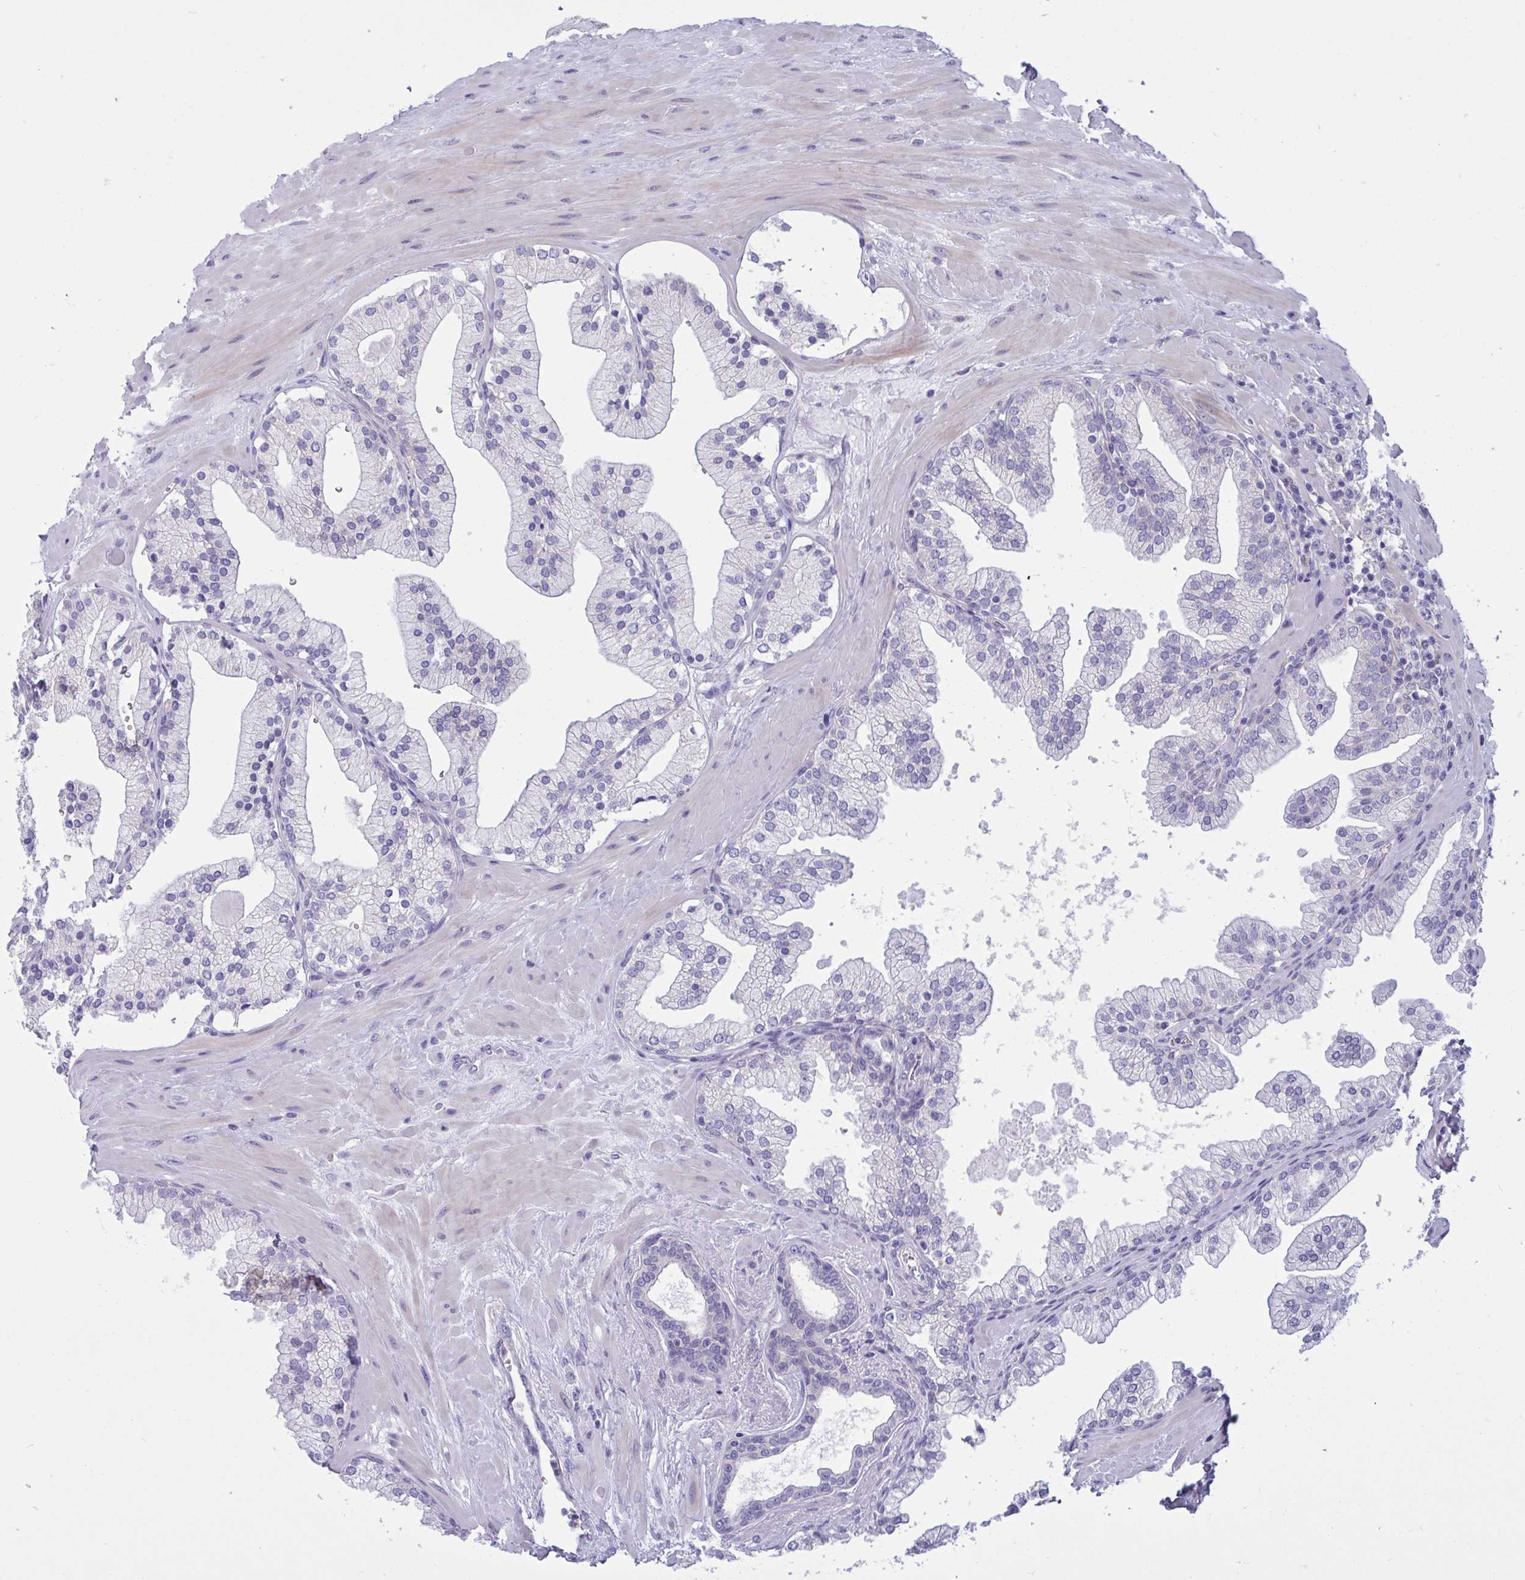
{"staining": {"intensity": "negative", "quantity": "none", "location": "none"}, "tissue": "prostate", "cell_type": "Glandular cells", "image_type": "normal", "snomed": [{"axis": "morphology", "description": "Normal tissue, NOS"}, {"axis": "topography", "description": "Prostate"}, {"axis": "topography", "description": "Peripheral nerve tissue"}], "caption": "DAB (3,3'-diaminobenzidine) immunohistochemical staining of unremarkable prostate exhibits no significant staining in glandular cells. (Stains: DAB immunohistochemistry with hematoxylin counter stain, Microscopy: brightfield microscopy at high magnification).", "gene": "OXLD1", "patient": {"sex": "male", "age": 61}}